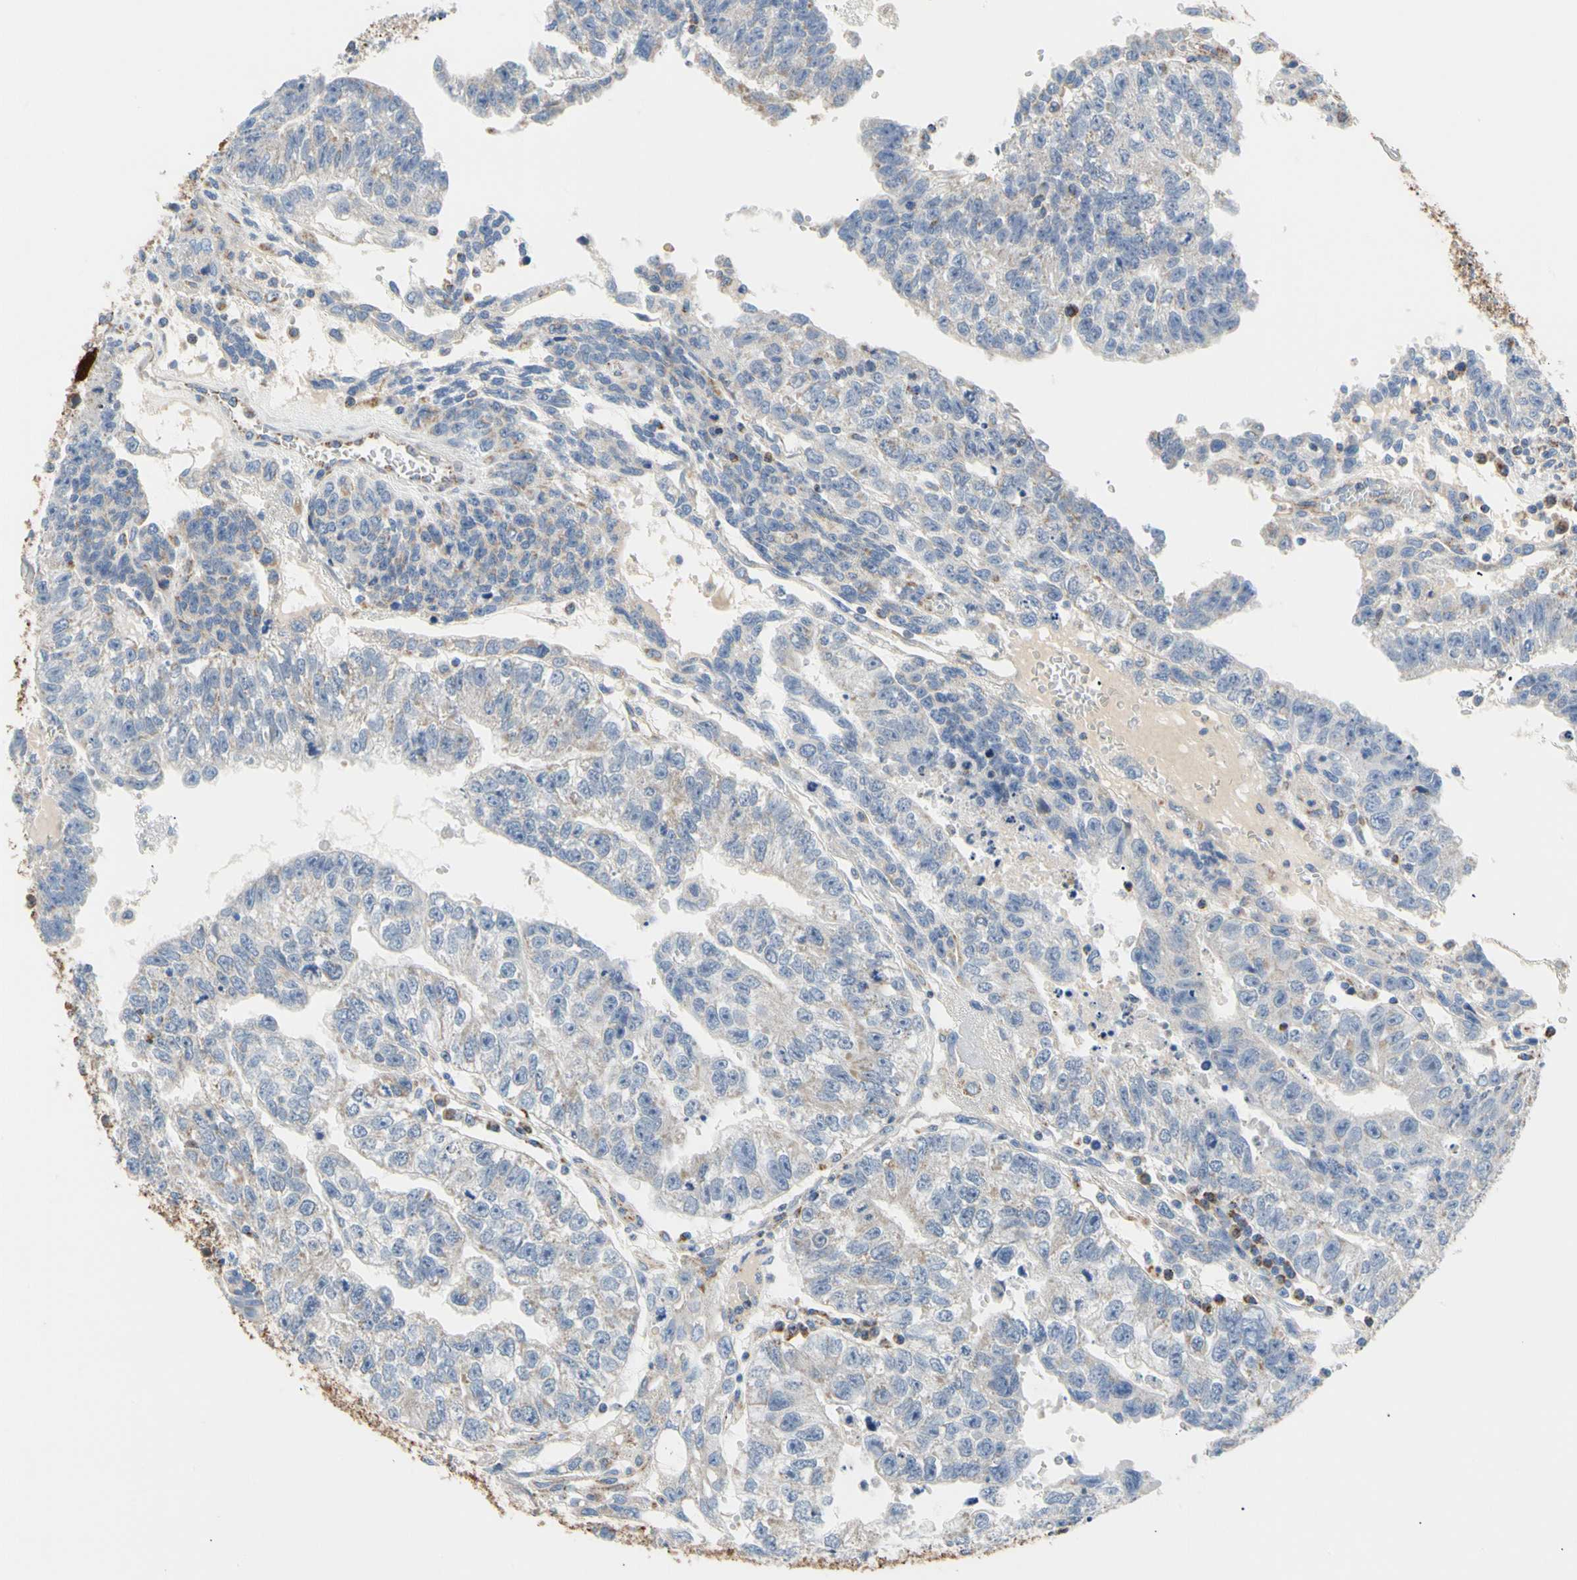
{"staining": {"intensity": "weak", "quantity": "<25%", "location": "cytoplasmic/membranous"}, "tissue": "testis cancer", "cell_type": "Tumor cells", "image_type": "cancer", "snomed": [{"axis": "morphology", "description": "Seminoma, NOS"}, {"axis": "morphology", "description": "Carcinoma, Embryonal, NOS"}, {"axis": "topography", "description": "Testis"}], "caption": "This is an immunohistochemistry histopathology image of testis seminoma. There is no expression in tumor cells.", "gene": "ACAT1", "patient": {"sex": "male", "age": 52}}